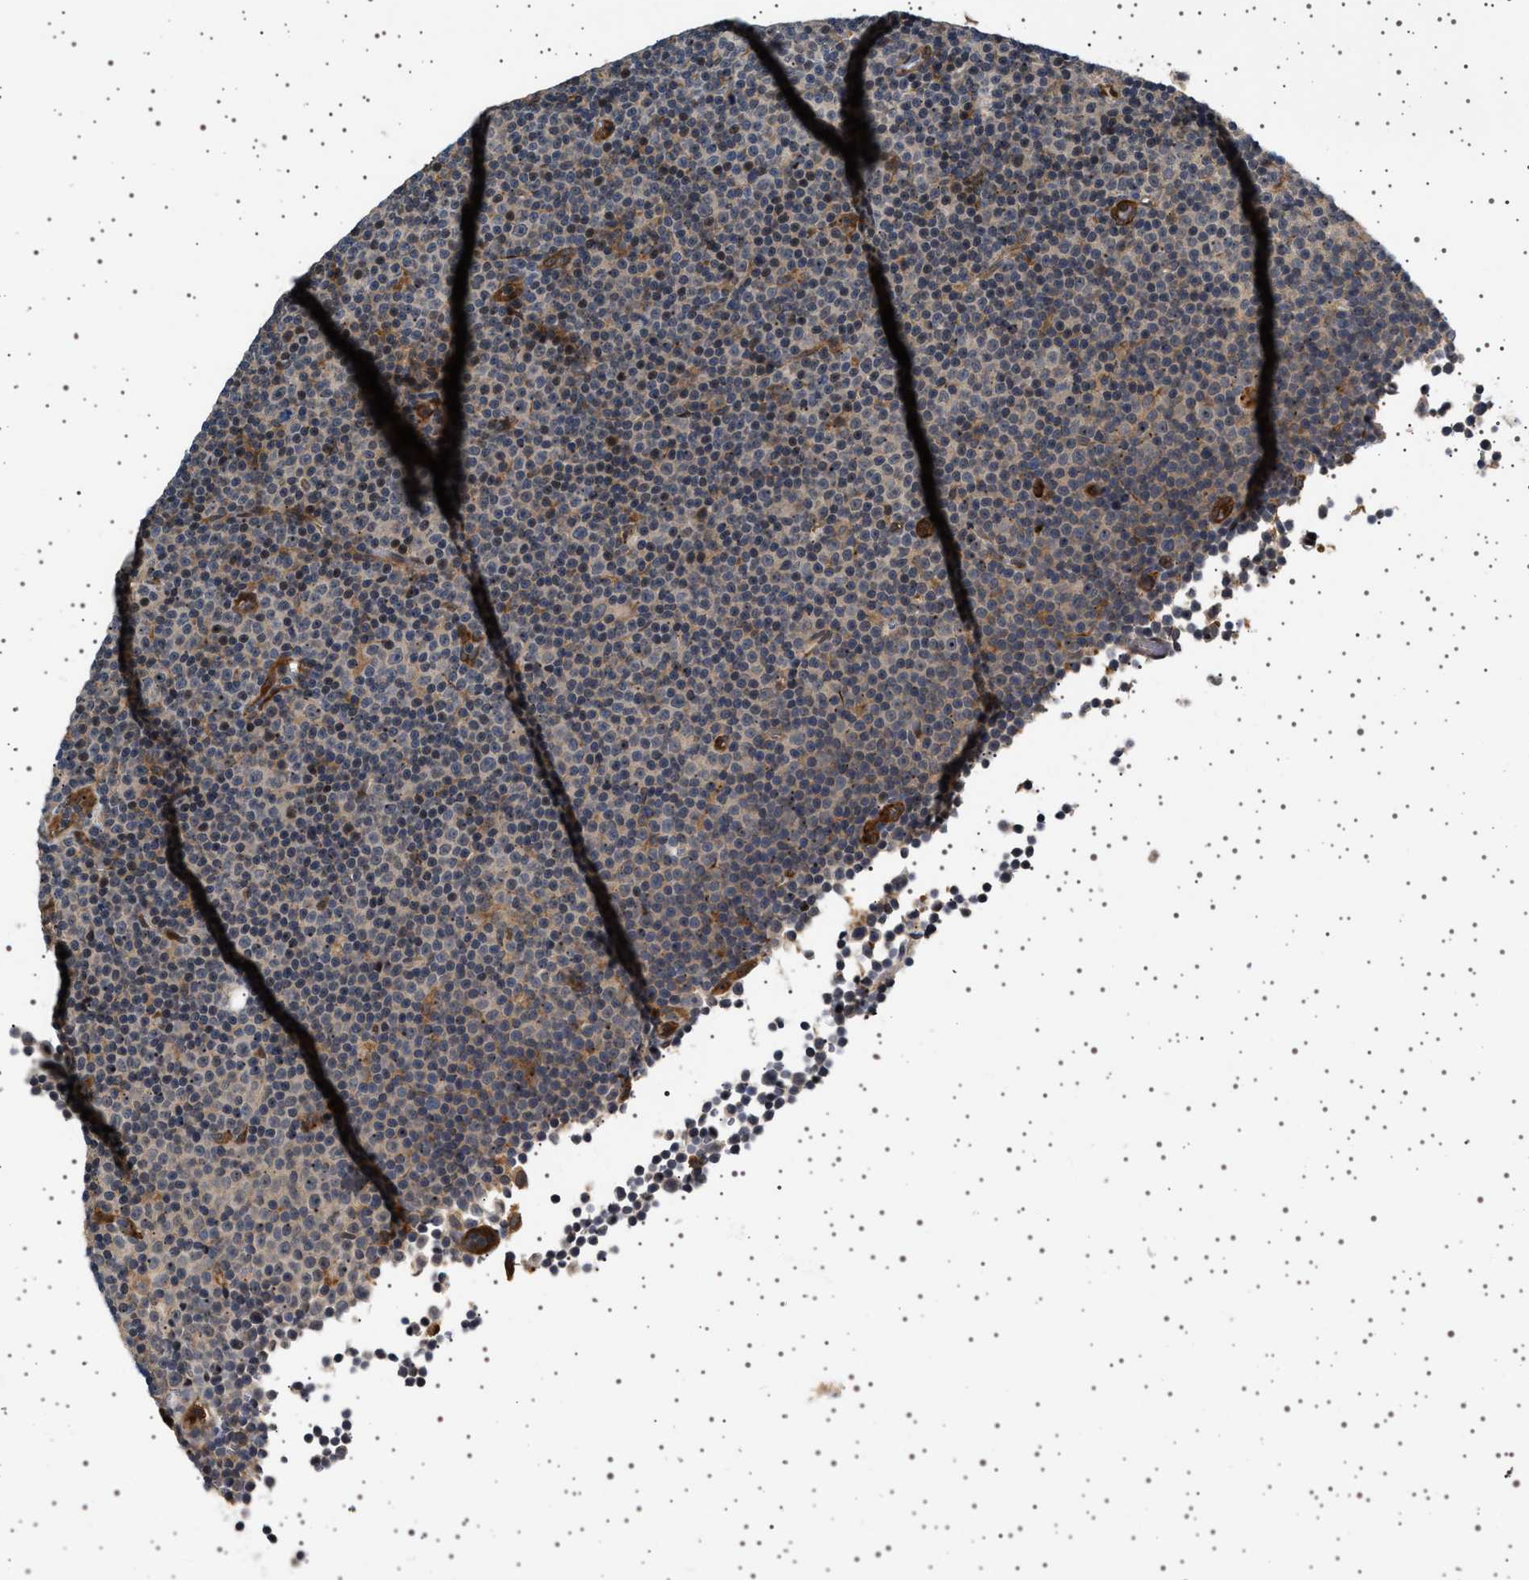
{"staining": {"intensity": "negative", "quantity": "none", "location": "none"}, "tissue": "lymphoma", "cell_type": "Tumor cells", "image_type": "cancer", "snomed": [{"axis": "morphology", "description": "Malignant lymphoma, non-Hodgkin's type, Low grade"}, {"axis": "topography", "description": "Lymph node"}], "caption": "This is a histopathology image of immunohistochemistry staining of lymphoma, which shows no expression in tumor cells. (DAB immunohistochemistry visualized using brightfield microscopy, high magnification).", "gene": "BAG3", "patient": {"sex": "female", "age": 67}}